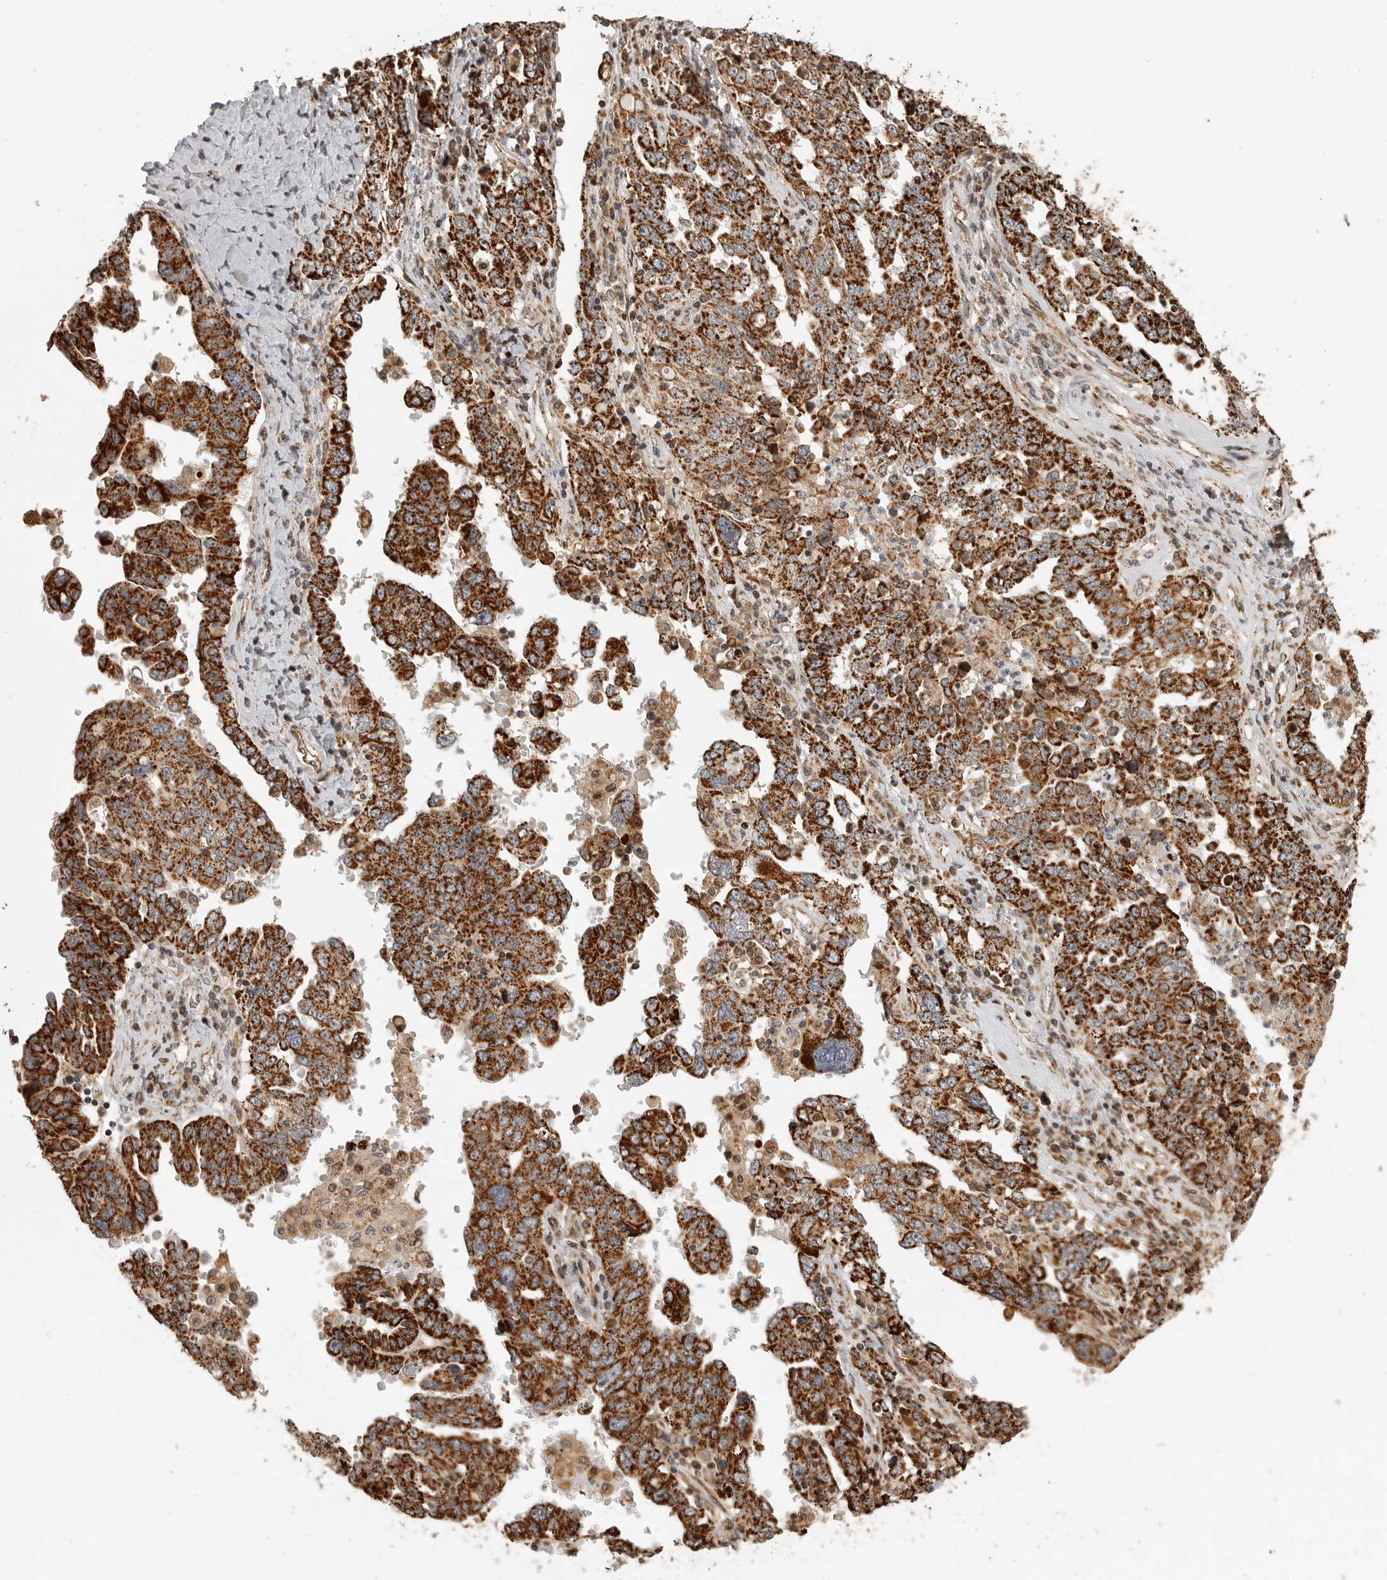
{"staining": {"intensity": "strong", "quantity": ">75%", "location": "cytoplasmic/membranous"}, "tissue": "ovarian cancer", "cell_type": "Tumor cells", "image_type": "cancer", "snomed": [{"axis": "morphology", "description": "Carcinoma, endometroid"}, {"axis": "topography", "description": "Ovary"}], "caption": "Strong cytoplasmic/membranous protein expression is identified in about >75% of tumor cells in ovarian cancer (endometroid carcinoma).", "gene": "NARS2", "patient": {"sex": "female", "age": 62}}